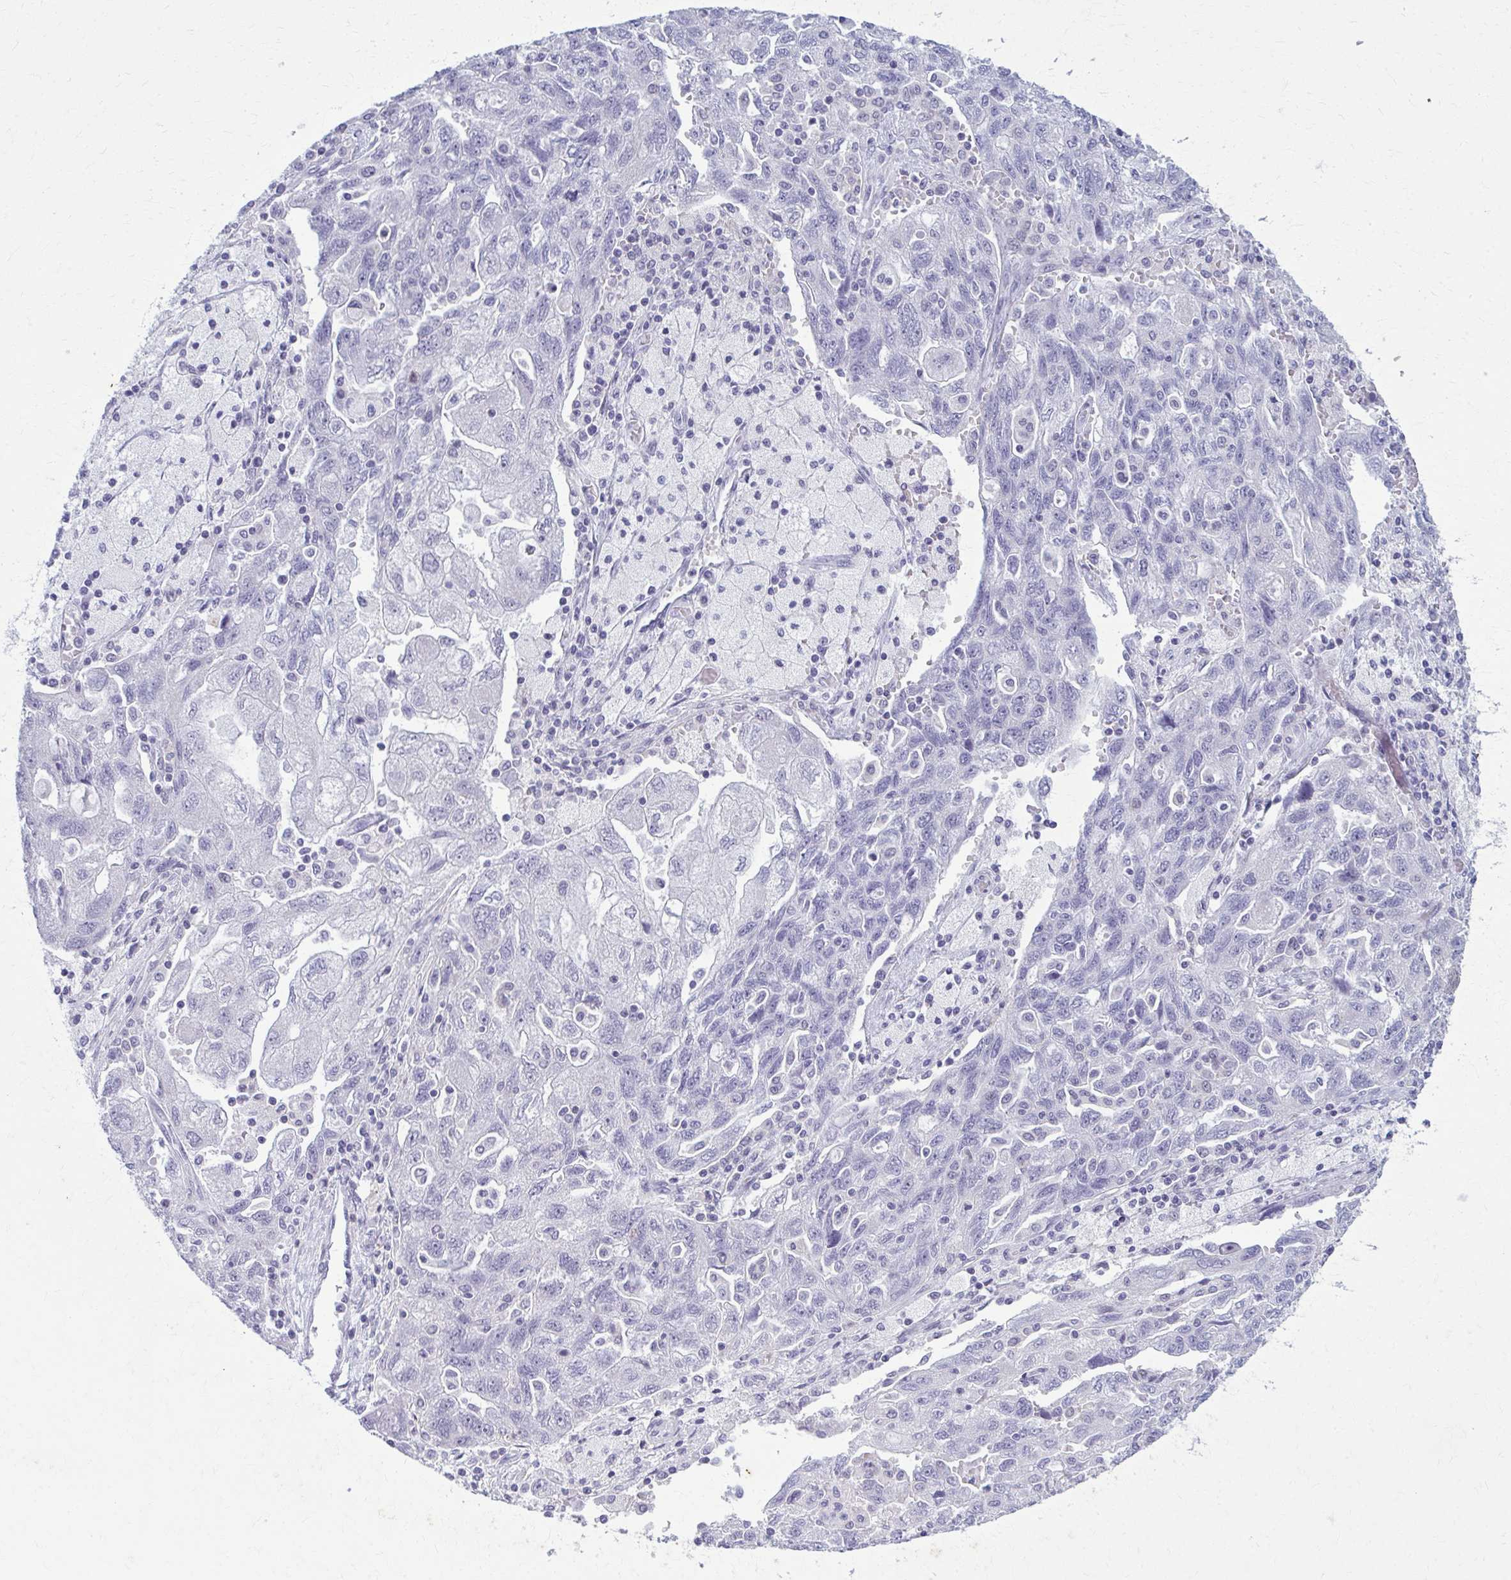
{"staining": {"intensity": "negative", "quantity": "none", "location": "none"}, "tissue": "ovarian cancer", "cell_type": "Tumor cells", "image_type": "cancer", "snomed": [{"axis": "morphology", "description": "Carcinoma, NOS"}, {"axis": "morphology", "description": "Cystadenocarcinoma, serous, NOS"}, {"axis": "topography", "description": "Ovary"}], "caption": "Immunohistochemistry (IHC) of ovarian cancer shows no positivity in tumor cells.", "gene": "CARD9", "patient": {"sex": "female", "age": 69}}